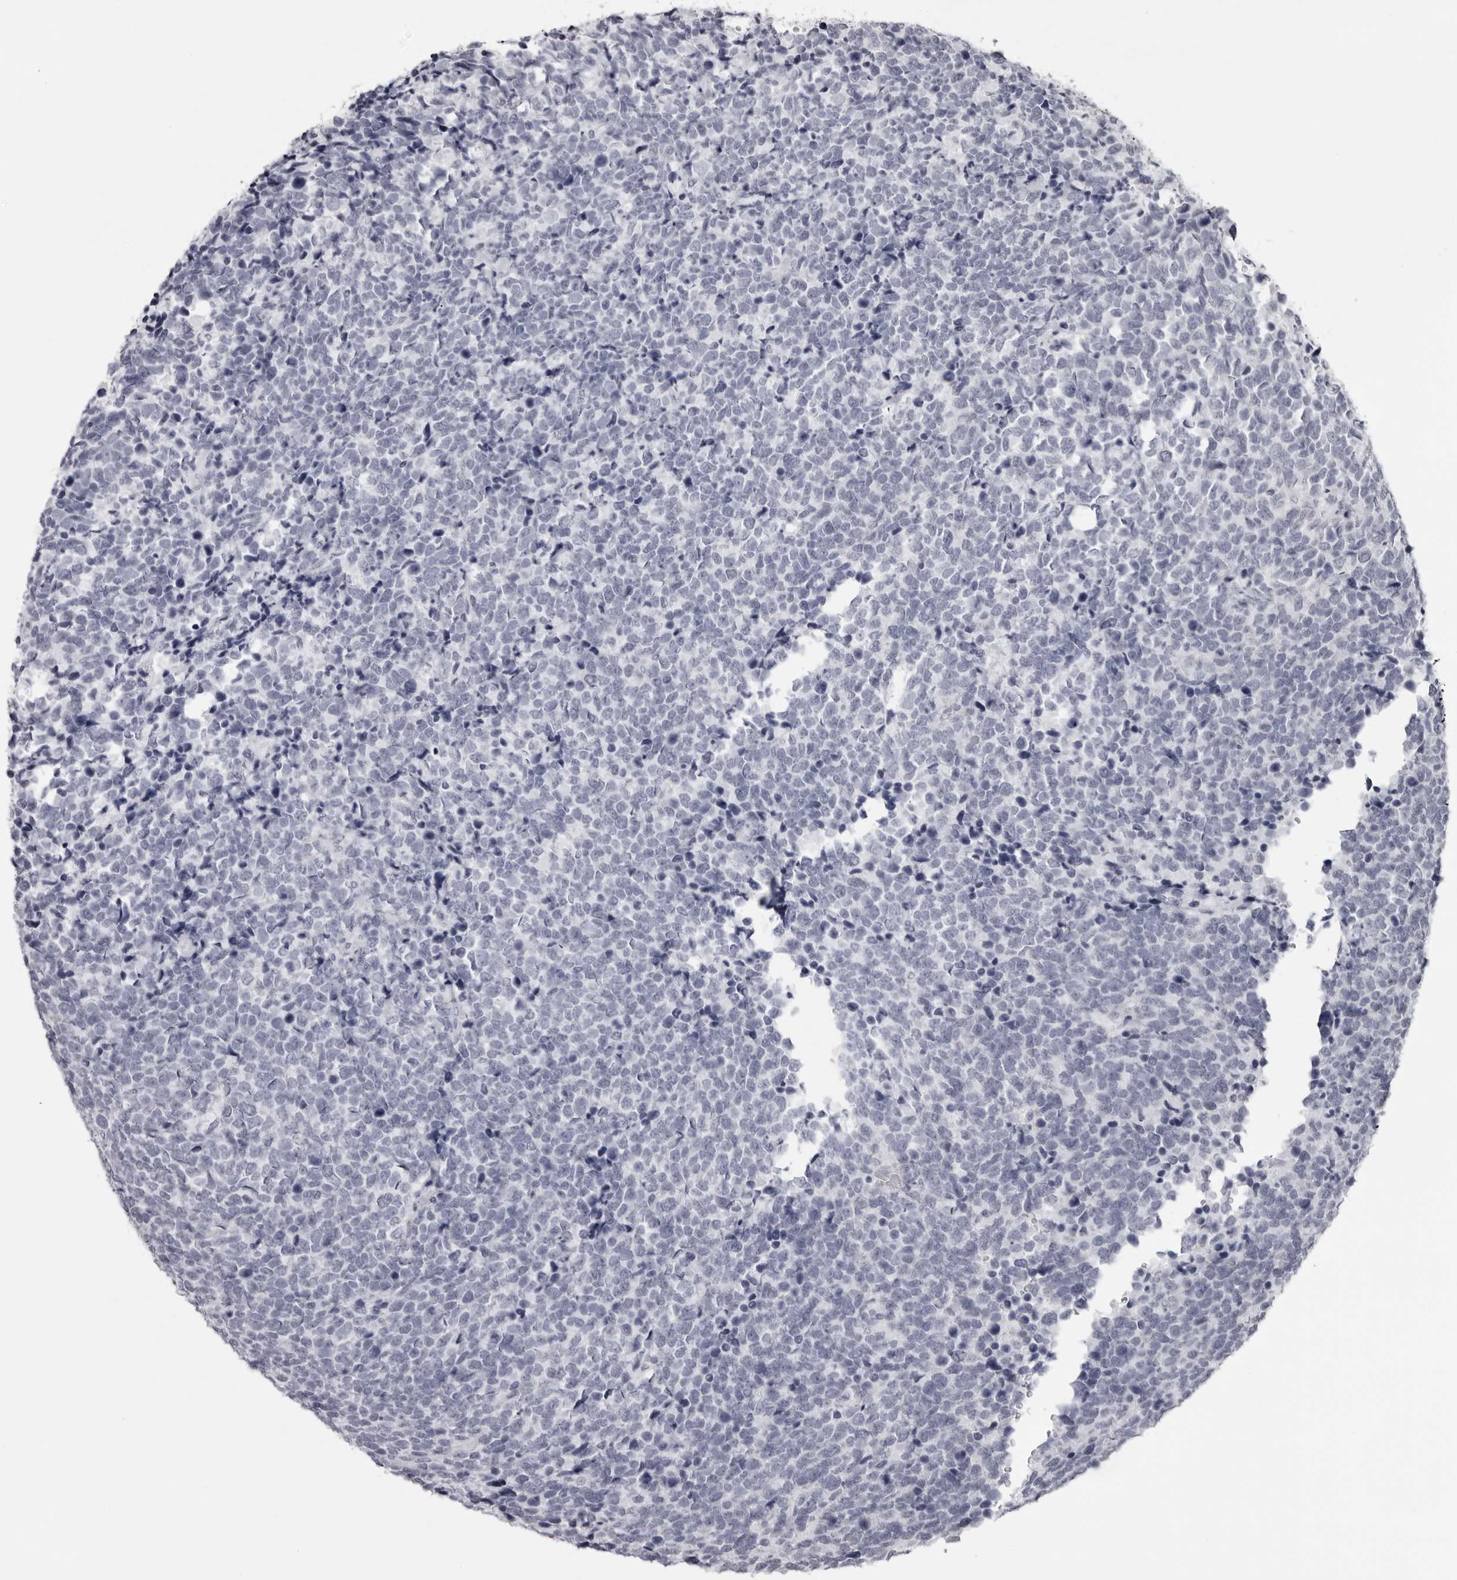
{"staining": {"intensity": "negative", "quantity": "none", "location": "none"}, "tissue": "urothelial cancer", "cell_type": "Tumor cells", "image_type": "cancer", "snomed": [{"axis": "morphology", "description": "Urothelial carcinoma, High grade"}, {"axis": "topography", "description": "Urinary bladder"}], "caption": "High power microscopy micrograph of an IHC histopathology image of urothelial carcinoma (high-grade), revealing no significant staining in tumor cells.", "gene": "NUDT18", "patient": {"sex": "female", "age": 82}}